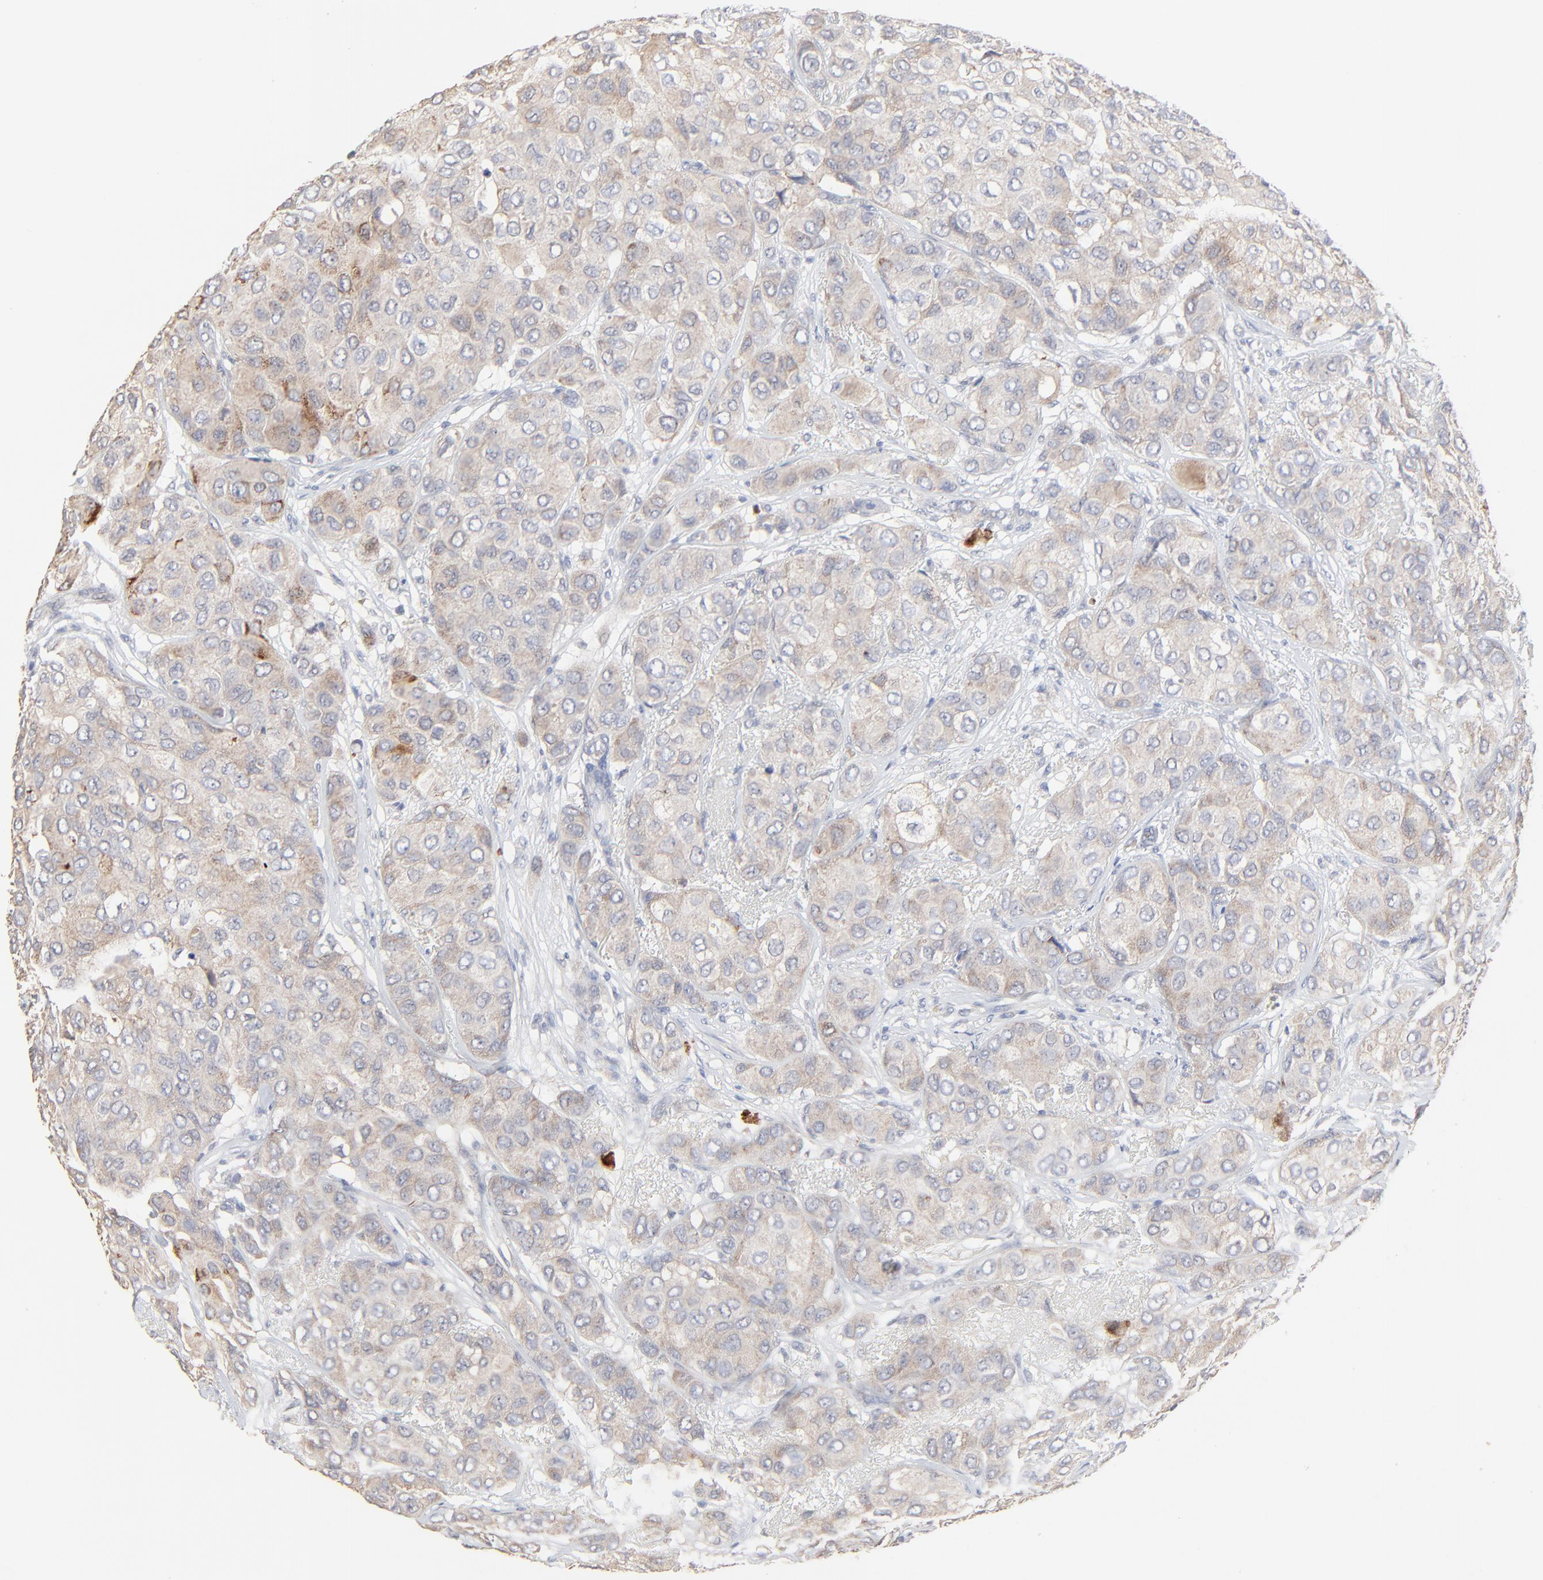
{"staining": {"intensity": "weak", "quantity": ">75%", "location": "cytoplasmic/membranous"}, "tissue": "breast cancer", "cell_type": "Tumor cells", "image_type": "cancer", "snomed": [{"axis": "morphology", "description": "Duct carcinoma"}, {"axis": "topography", "description": "Breast"}], "caption": "This is an image of immunohistochemistry (IHC) staining of breast cancer (infiltrating ductal carcinoma), which shows weak expression in the cytoplasmic/membranous of tumor cells.", "gene": "FANCB", "patient": {"sex": "female", "age": 68}}